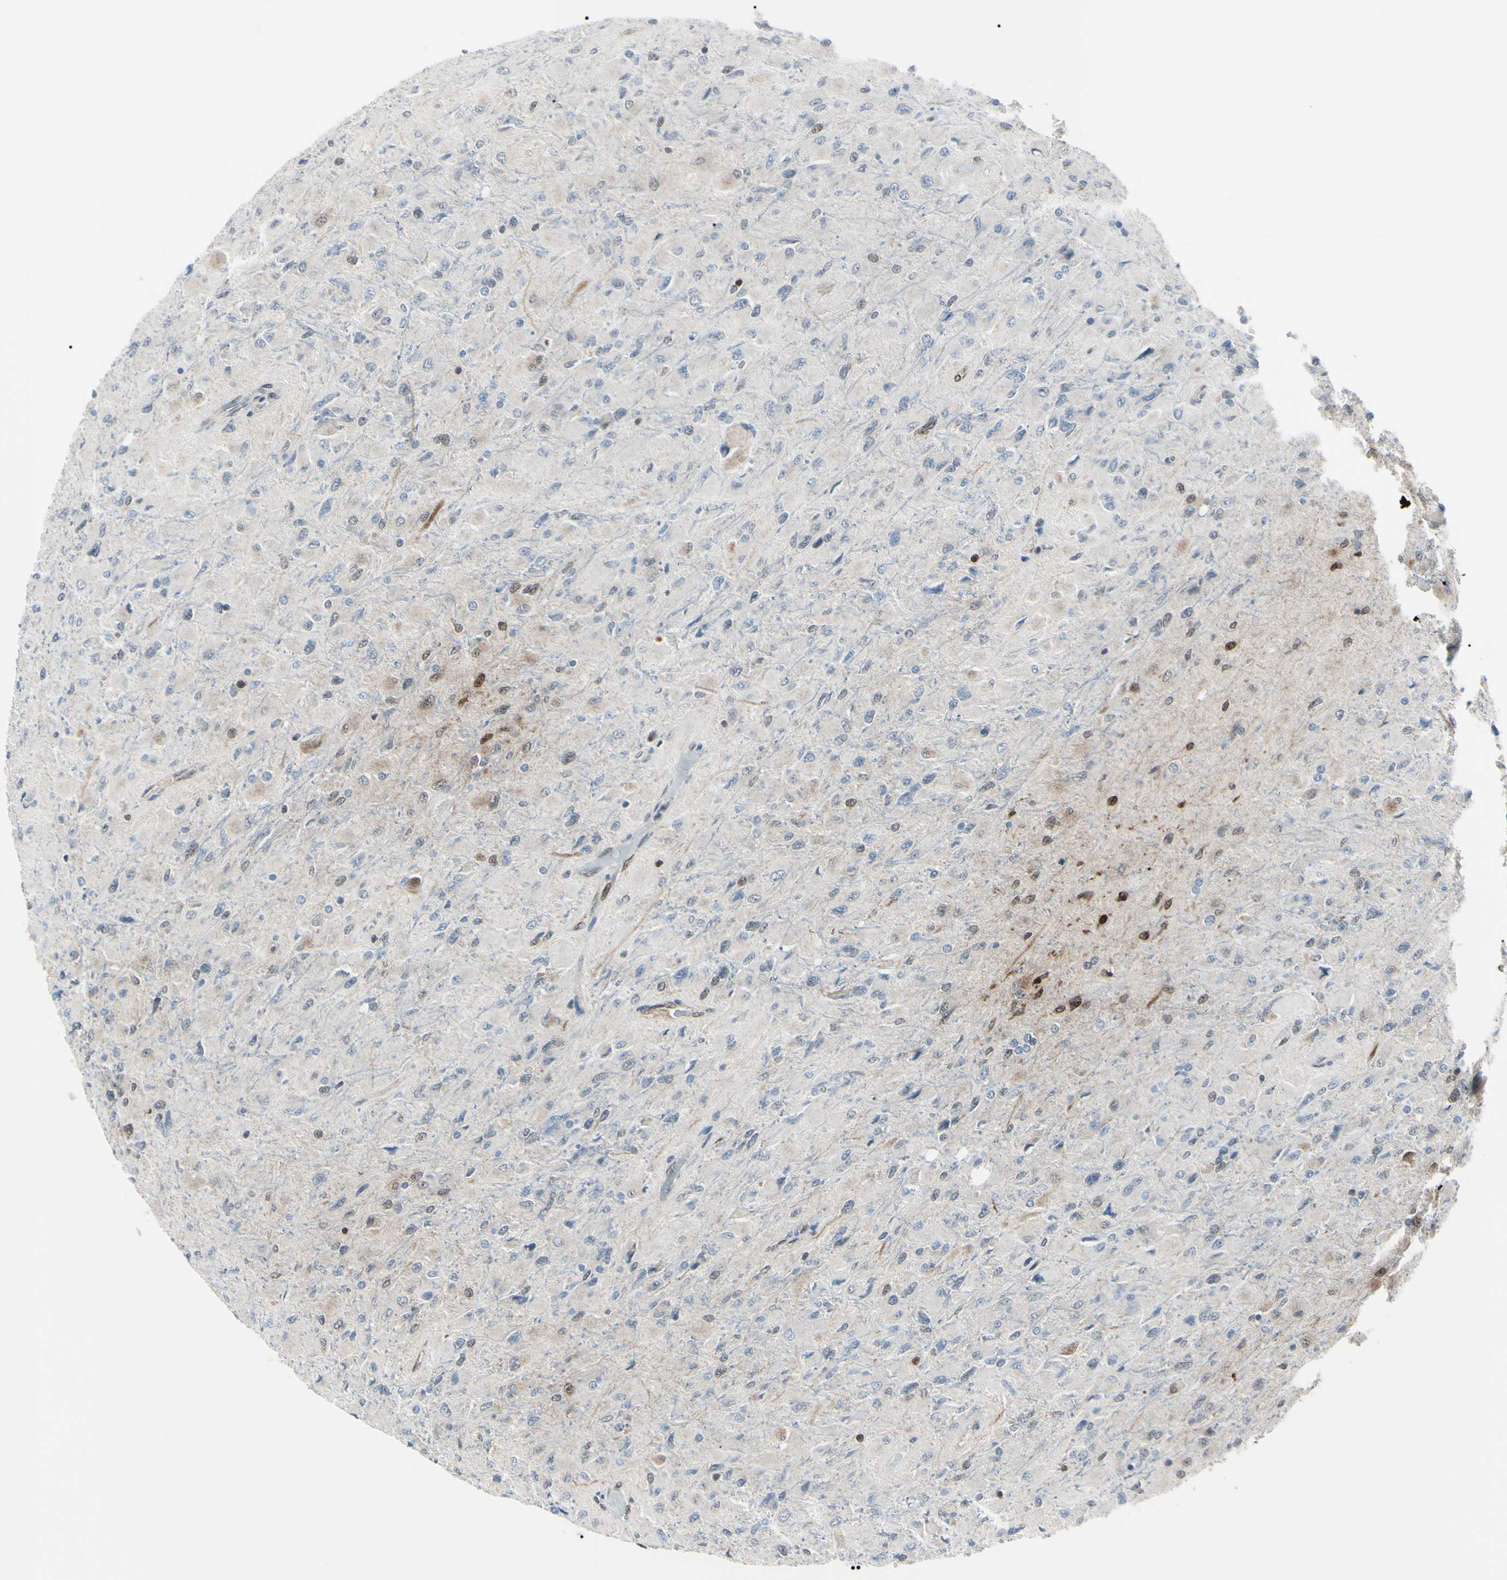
{"staining": {"intensity": "moderate", "quantity": "<25%", "location": "cytoplasmic/membranous,nuclear"}, "tissue": "glioma", "cell_type": "Tumor cells", "image_type": "cancer", "snomed": [{"axis": "morphology", "description": "Glioma, malignant, High grade"}, {"axis": "topography", "description": "Cerebral cortex"}], "caption": "Malignant glioma (high-grade) stained for a protein (brown) demonstrates moderate cytoplasmic/membranous and nuclear positive staining in about <25% of tumor cells.", "gene": "PGK1", "patient": {"sex": "female", "age": 36}}